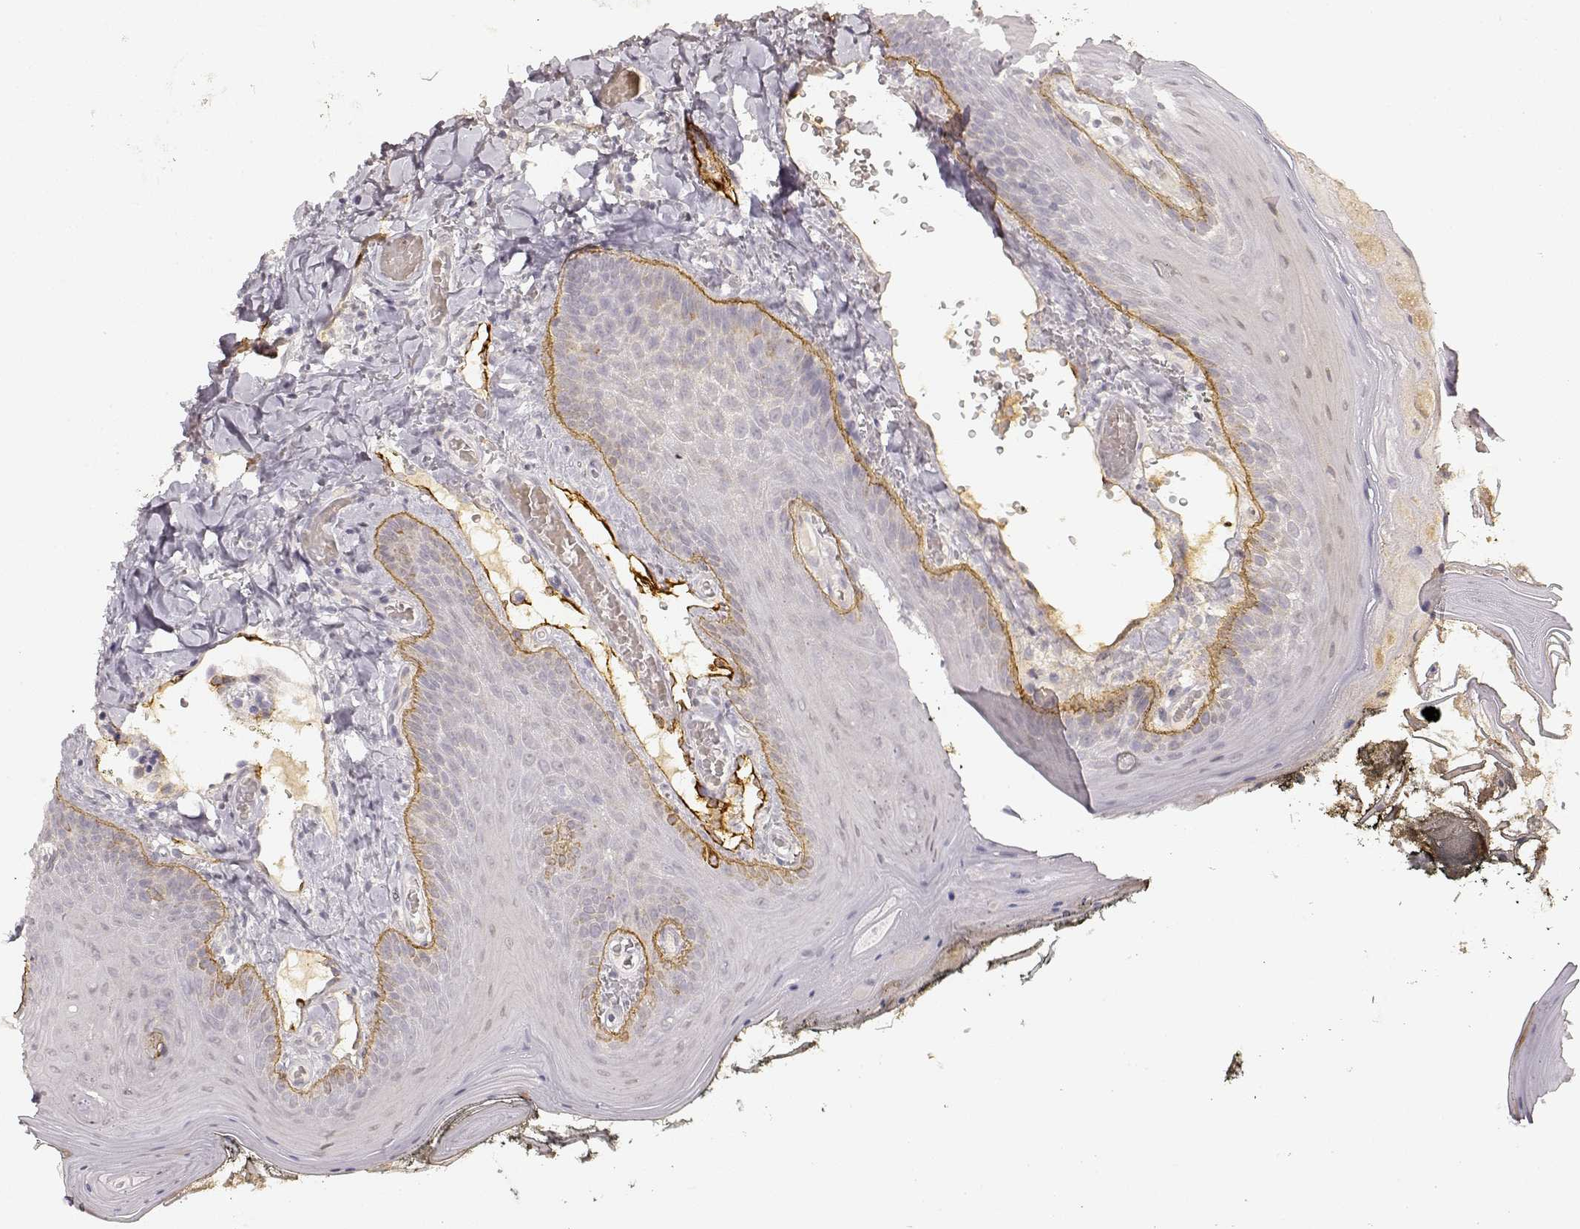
{"staining": {"intensity": "negative", "quantity": "none", "location": "none"}, "tissue": "oral mucosa", "cell_type": "Squamous epithelial cells", "image_type": "normal", "snomed": [{"axis": "morphology", "description": "Normal tissue, NOS"}, {"axis": "topography", "description": "Oral tissue"}], "caption": "IHC histopathology image of benign oral mucosa: oral mucosa stained with DAB (3,3'-diaminobenzidine) displays no significant protein positivity in squamous epithelial cells. The staining was performed using DAB to visualize the protein expression in brown, while the nuclei were stained in blue with hematoxylin (Magnification: 20x).", "gene": "LAMC2", "patient": {"sex": "male", "age": 9}}